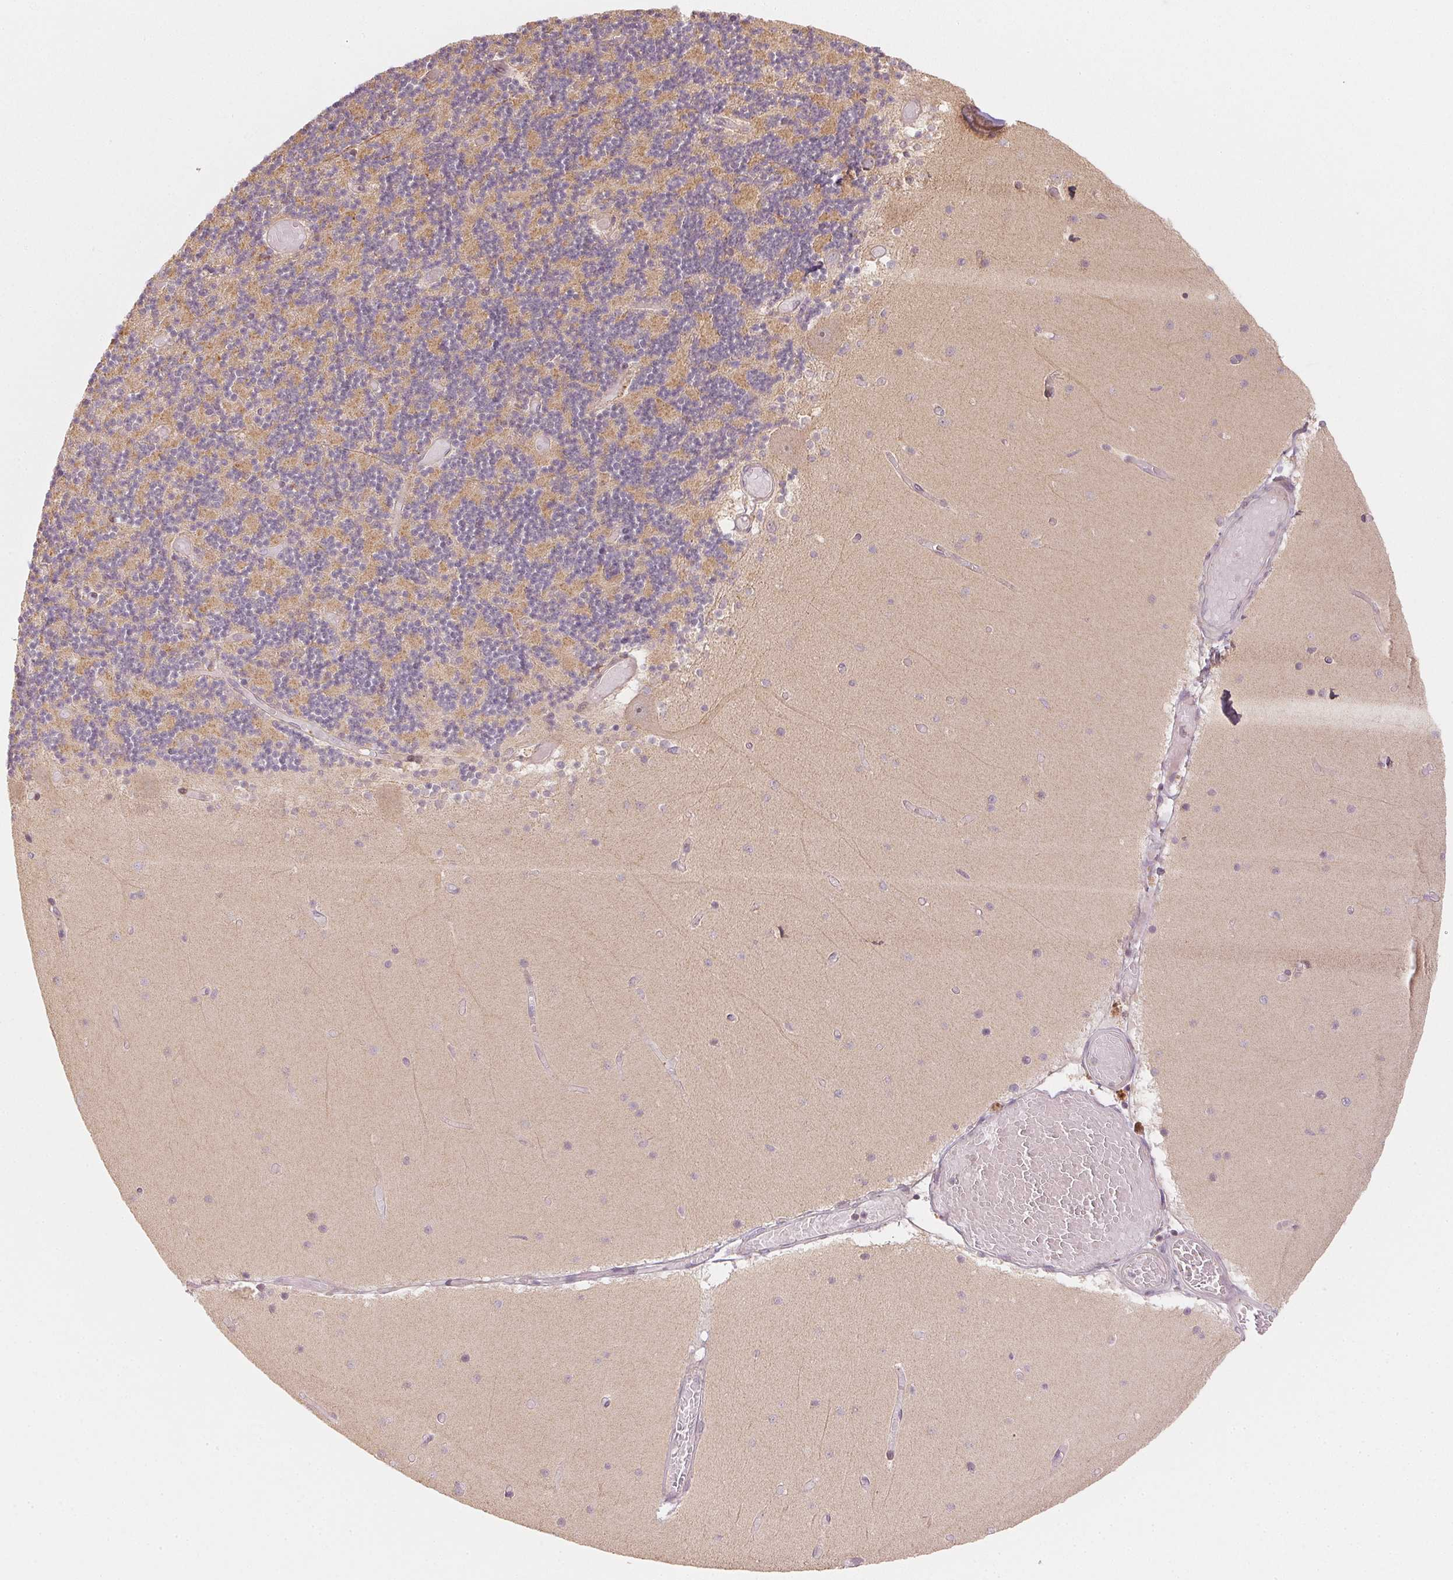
{"staining": {"intensity": "moderate", "quantity": "25%-75%", "location": "cytoplasmic/membranous"}, "tissue": "cerebellum", "cell_type": "Cells in granular layer", "image_type": "normal", "snomed": [{"axis": "morphology", "description": "Normal tissue, NOS"}, {"axis": "topography", "description": "Cerebellum"}], "caption": "Protein staining of normal cerebellum displays moderate cytoplasmic/membranous expression in approximately 25%-75% of cells in granular layer. The staining was performed using DAB, with brown indicating positive protein expression. Nuclei are stained blue with hematoxylin.", "gene": "WDR54", "patient": {"sex": "female", "age": 28}}